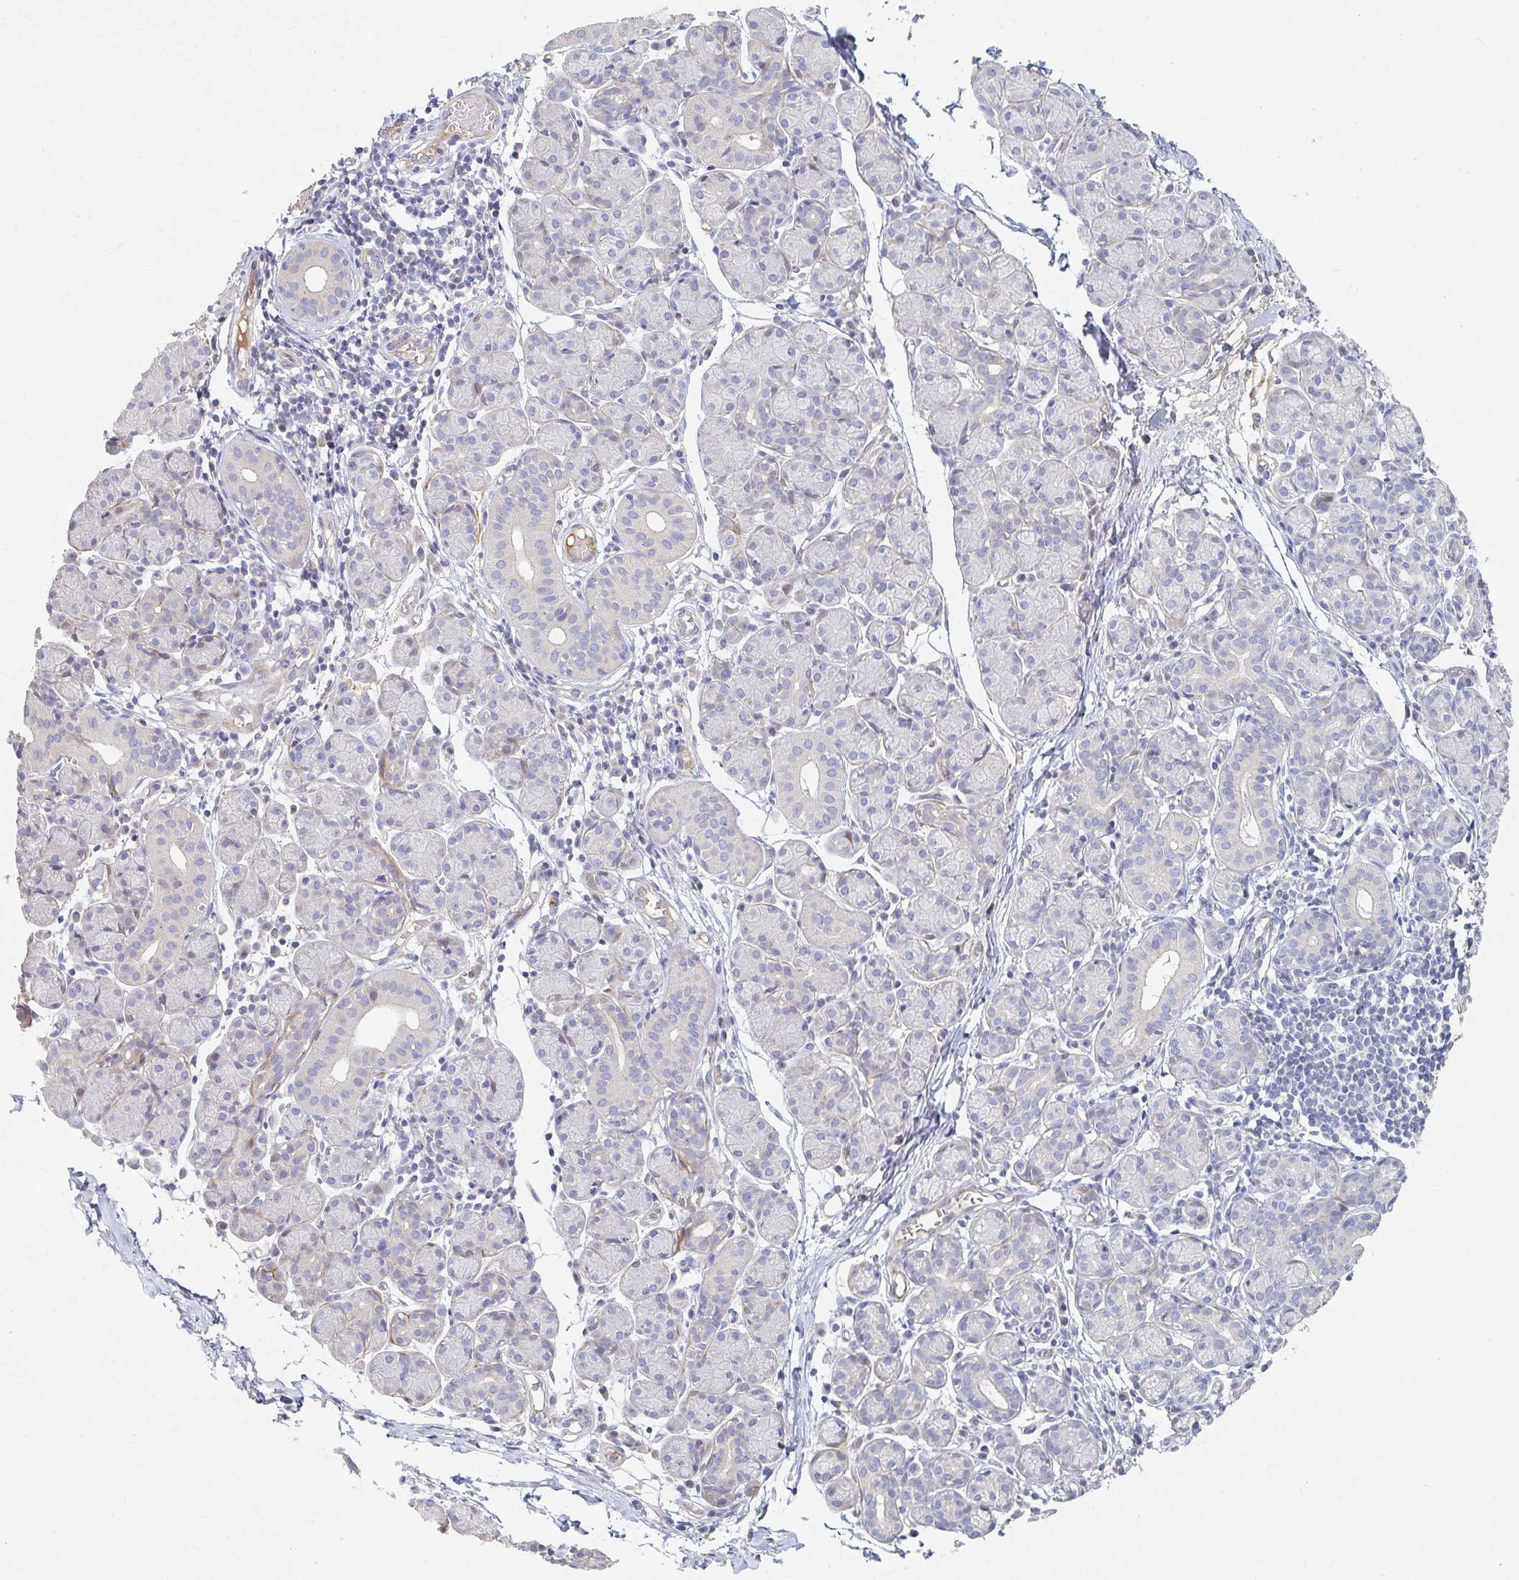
{"staining": {"intensity": "negative", "quantity": "none", "location": "none"}, "tissue": "salivary gland", "cell_type": "Glandular cells", "image_type": "normal", "snomed": [{"axis": "morphology", "description": "Normal tissue, NOS"}, {"axis": "morphology", "description": "Inflammation, NOS"}, {"axis": "topography", "description": "Lymph node"}, {"axis": "topography", "description": "Salivary gland"}], "caption": "Unremarkable salivary gland was stained to show a protein in brown. There is no significant staining in glandular cells. The staining was performed using DAB (3,3'-diaminobenzidine) to visualize the protein expression in brown, while the nuclei were stained in blue with hematoxylin (Magnification: 20x).", "gene": "NME9", "patient": {"sex": "male", "age": 3}}